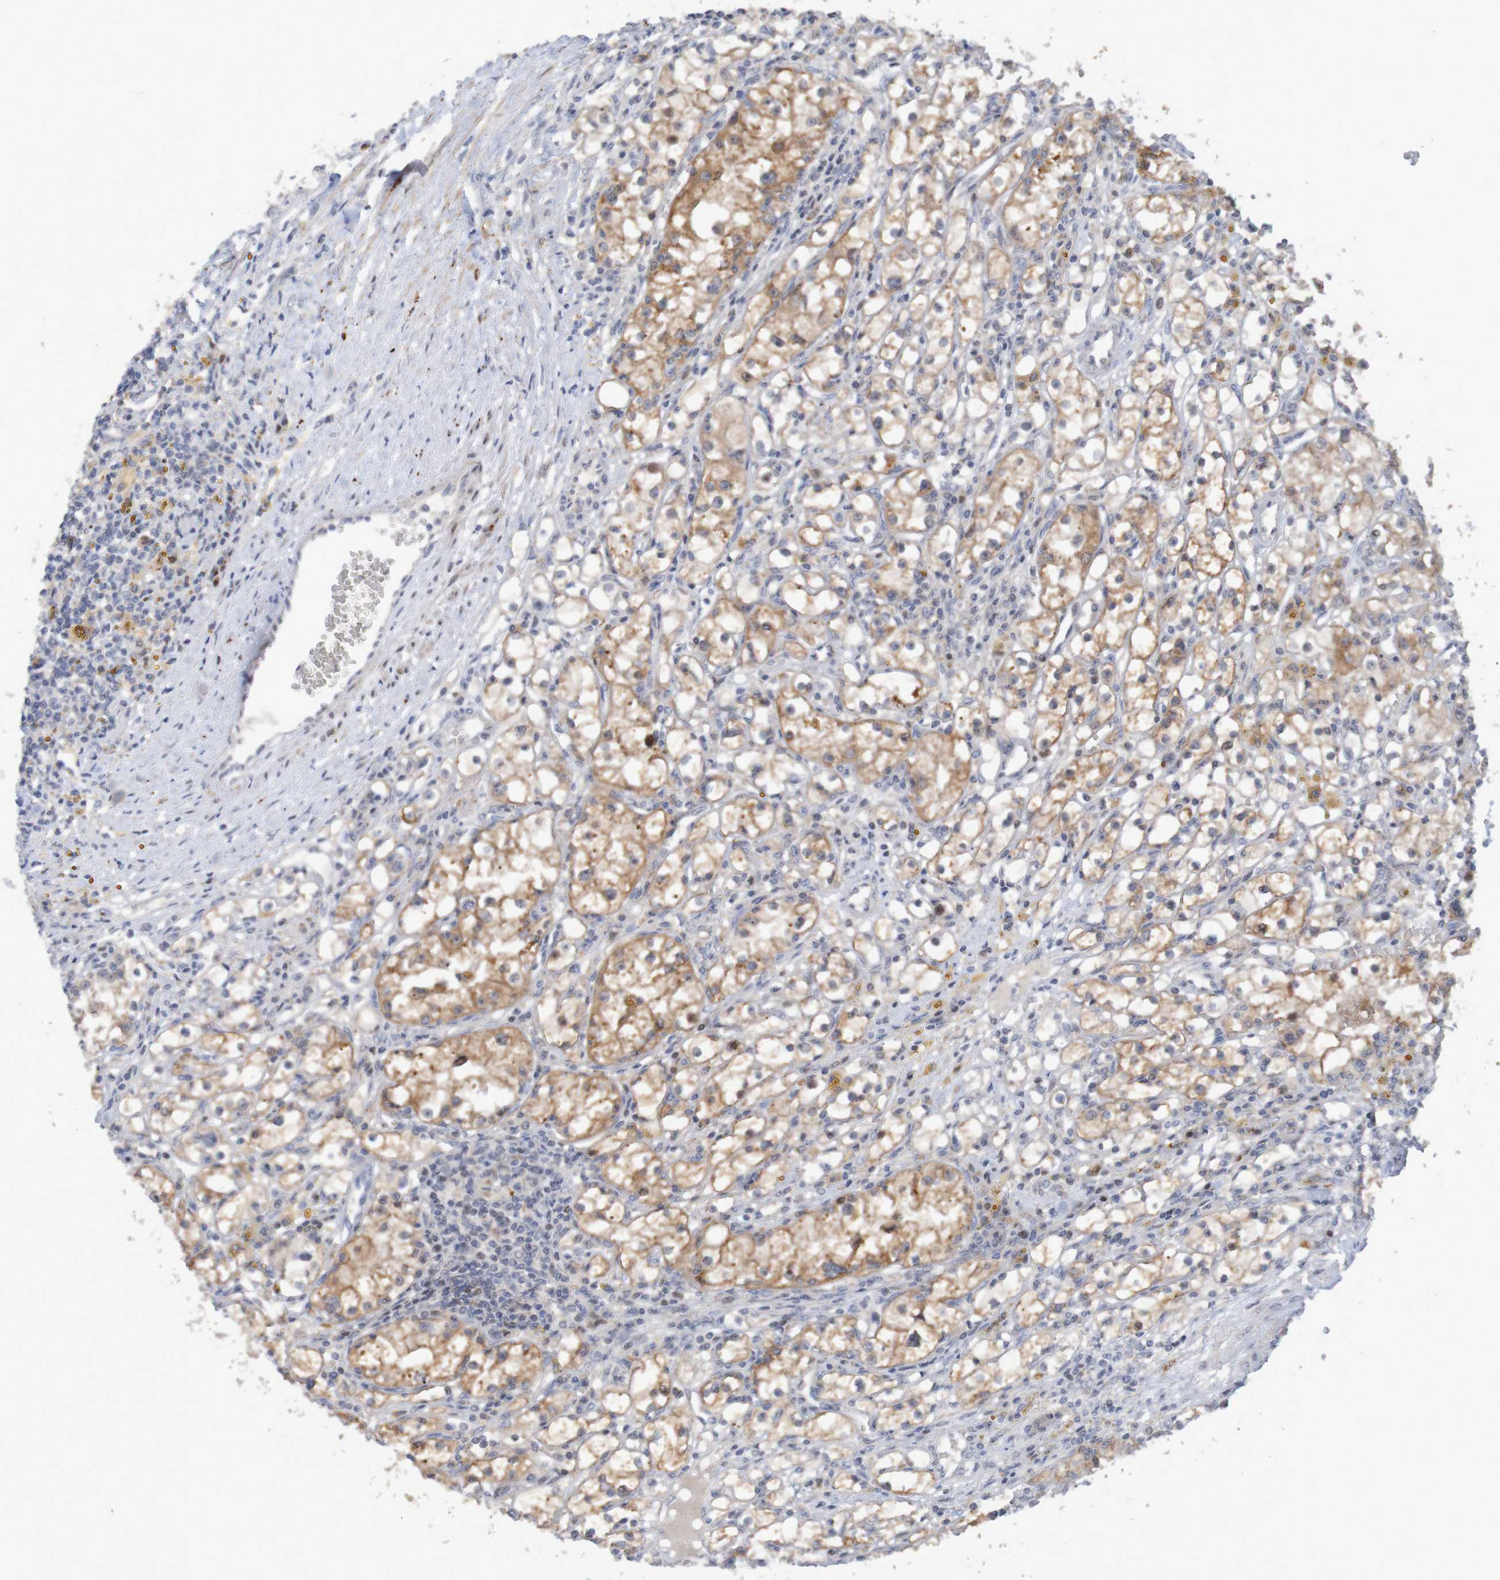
{"staining": {"intensity": "moderate", "quantity": ">75%", "location": "cytoplasmic/membranous"}, "tissue": "renal cancer", "cell_type": "Tumor cells", "image_type": "cancer", "snomed": [{"axis": "morphology", "description": "Adenocarcinoma, NOS"}, {"axis": "topography", "description": "Kidney"}], "caption": "IHC of renal cancer (adenocarcinoma) displays medium levels of moderate cytoplasmic/membranous expression in approximately >75% of tumor cells.", "gene": "FBP2", "patient": {"sex": "male", "age": 56}}